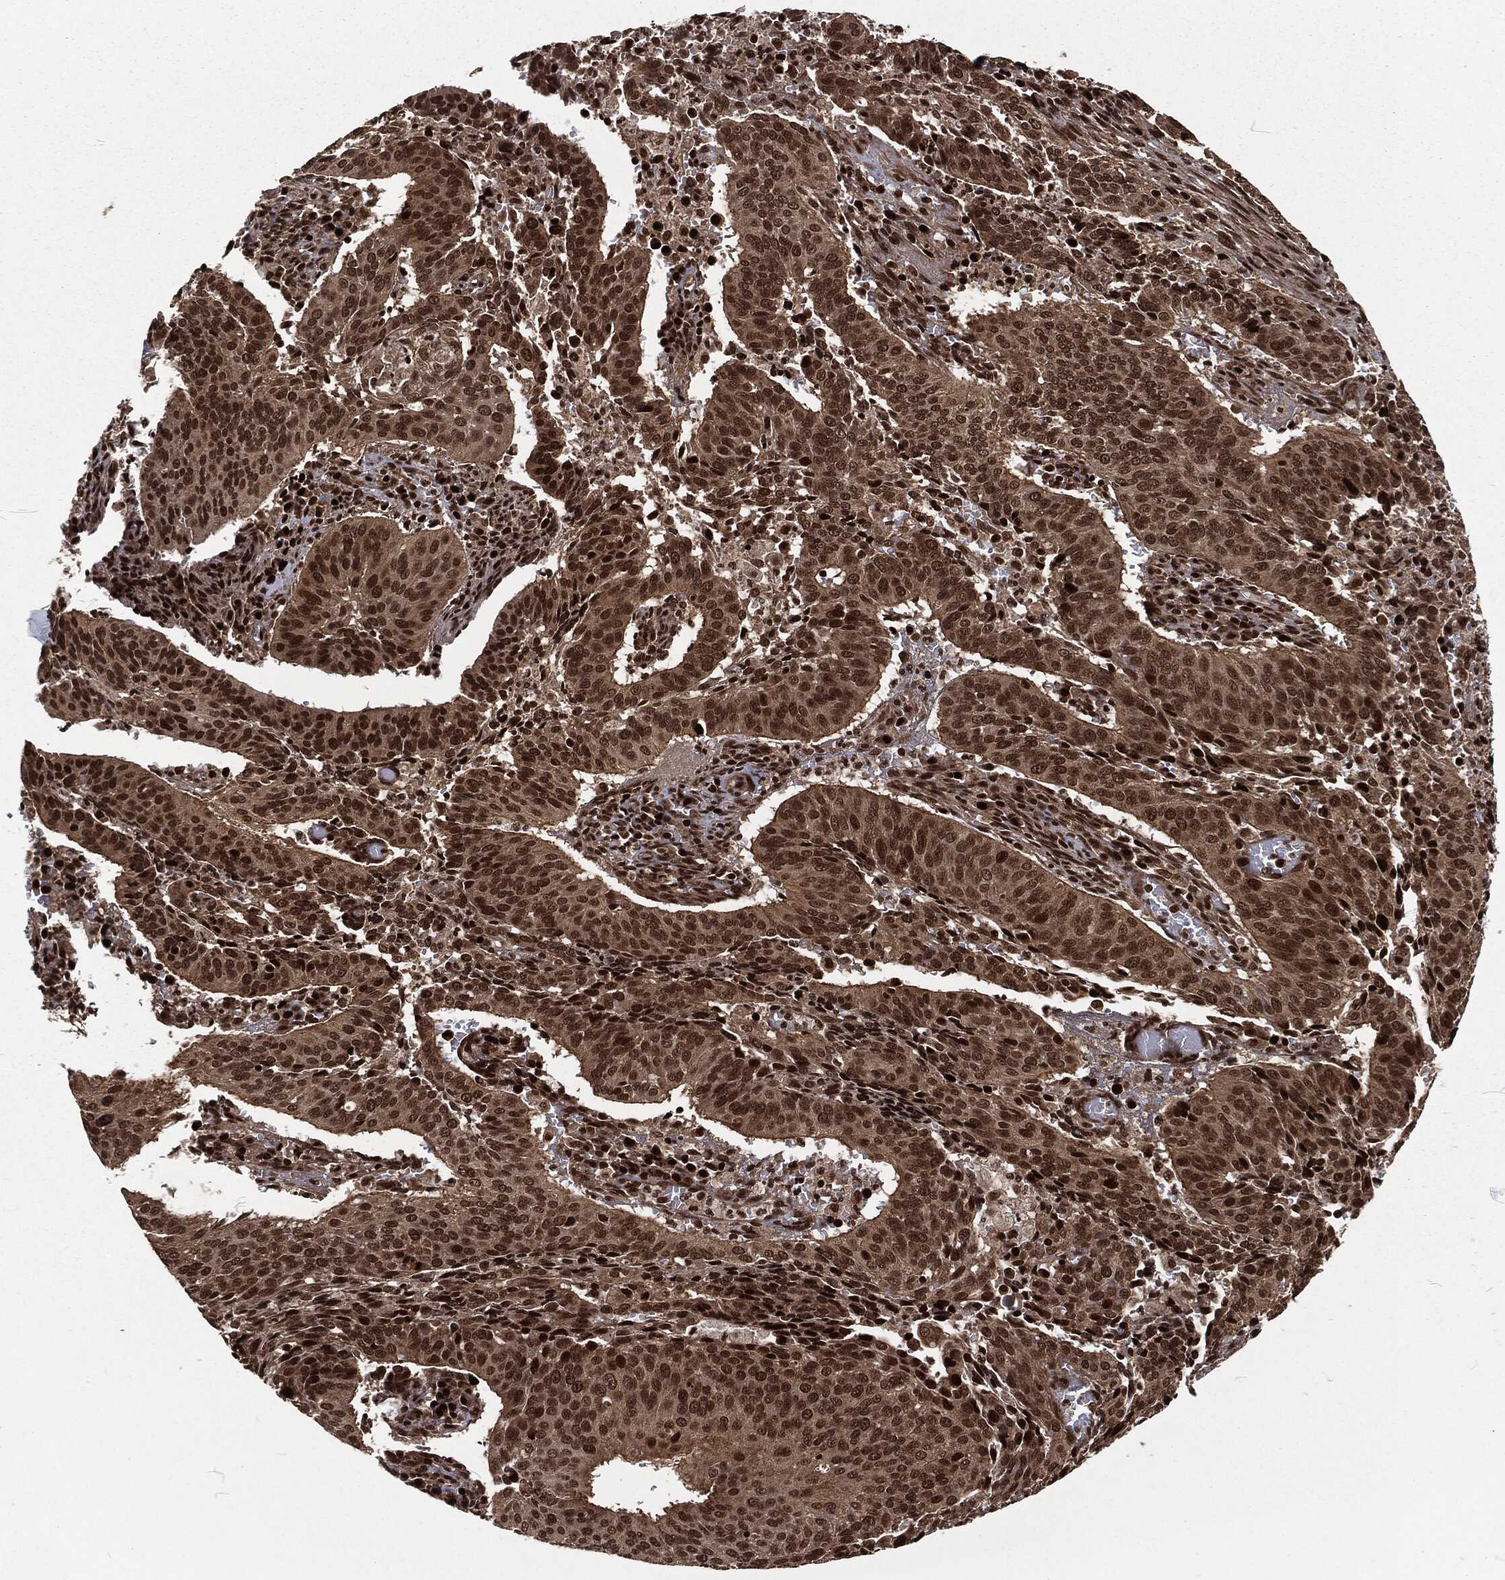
{"staining": {"intensity": "strong", "quantity": "25%-75%", "location": "nuclear"}, "tissue": "cervical cancer", "cell_type": "Tumor cells", "image_type": "cancer", "snomed": [{"axis": "morphology", "description": "Normal tissue, NOS"}, {"axis": "morphology", "description": "Squamous cell carcinoma, NOS"}, {"axis": "topography", "description": "Cervix"}], "caption": "Tumor cells demonstrate strong nuclear positivity in approximately 25%-75% of cells in cervical cancer (squamous cell carcinoma). (IHC, brightfield microscopy, high magnification).", "gene": "NGRN", "patient": {"sex": "female", "age": 39}}